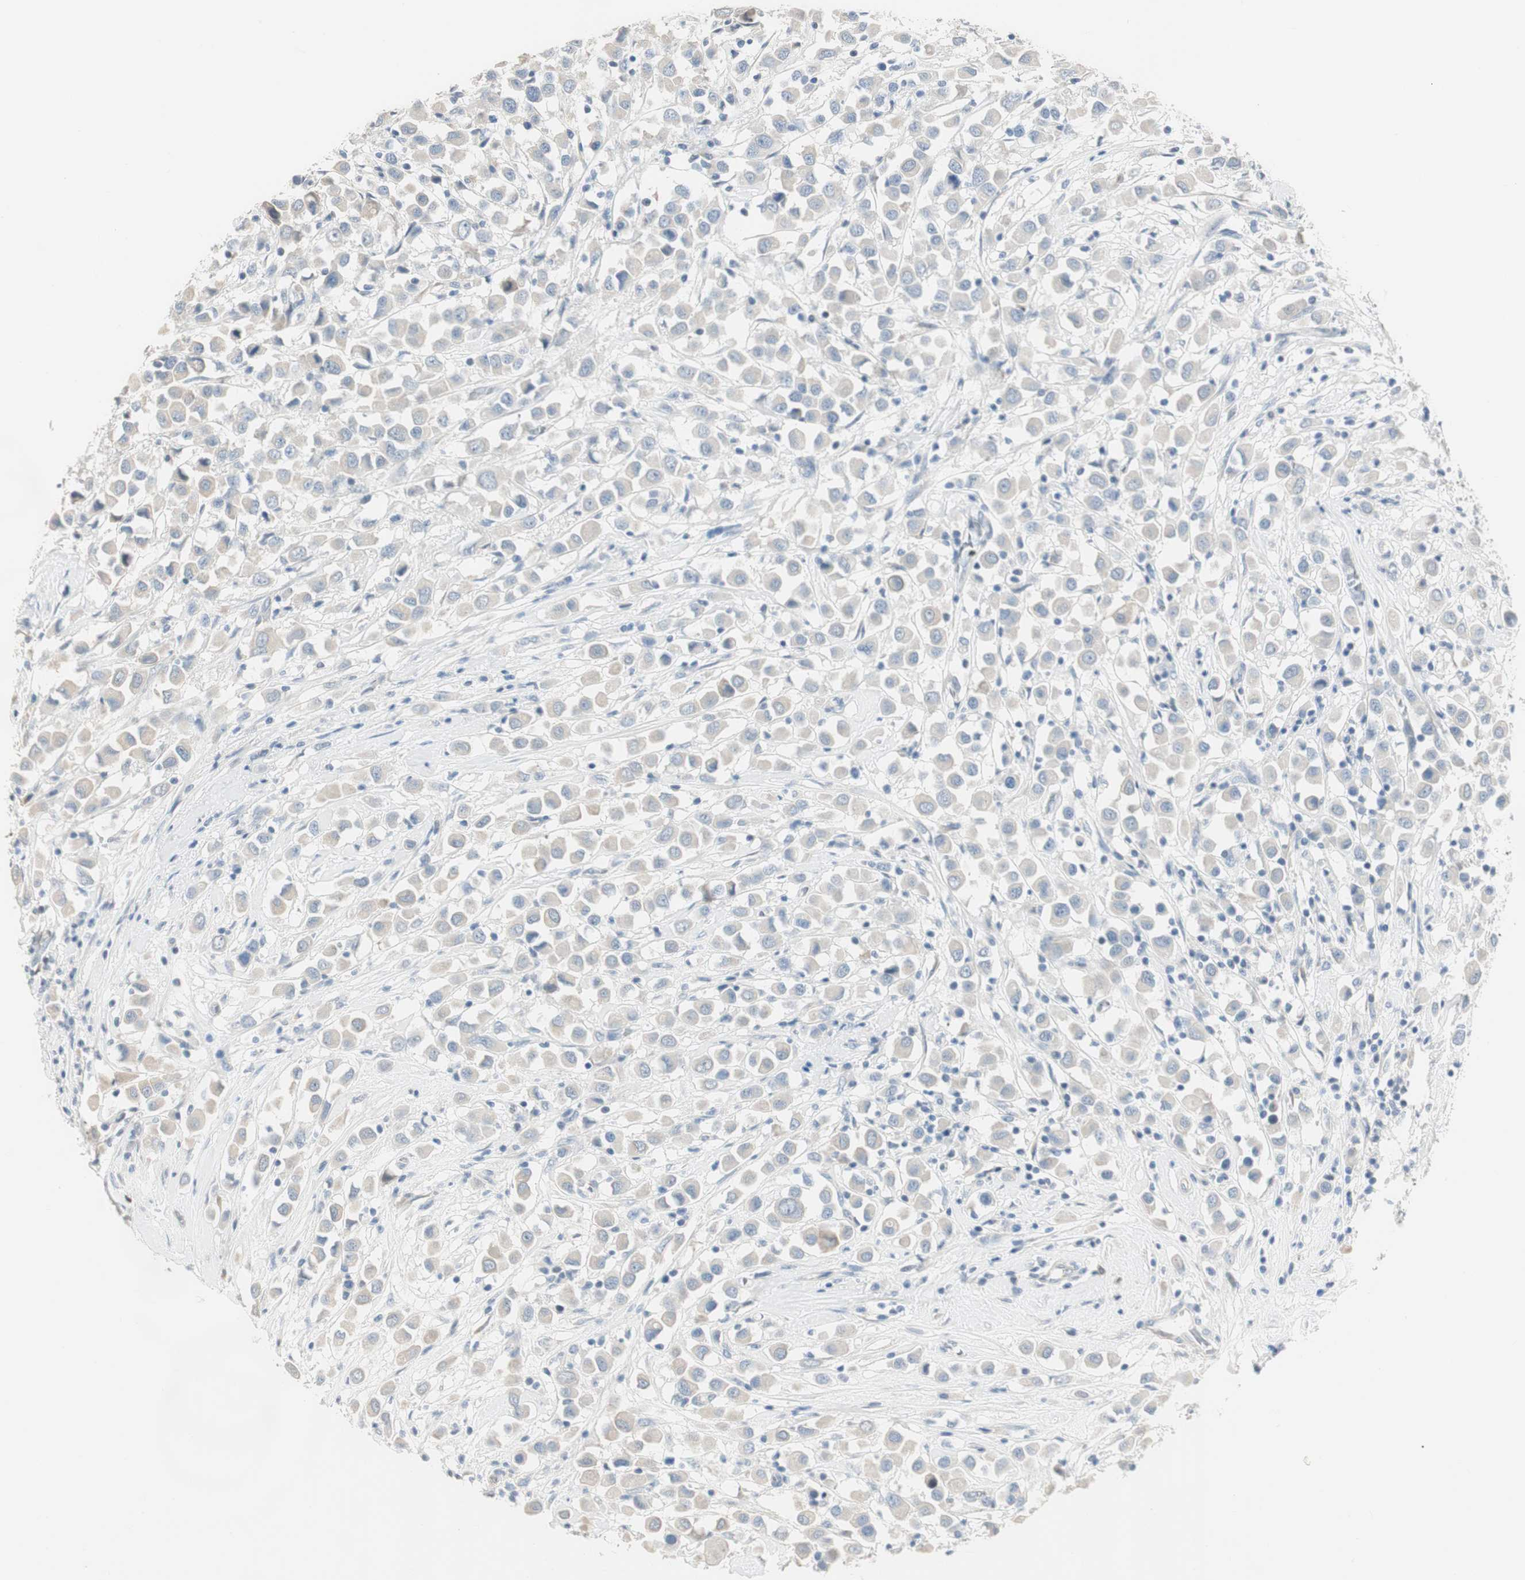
{"staining": {"intensity": "negative", "quantity": "none", "location": "none"}, "tissue": "breast cancer", "cell_type": "Tumor cells", "image_type": "cancer", "snomed": [{"axis": "morphology", "description": "Duct carcinoma"}, {"axis": "topography", "description": "Breast"}], "caption": "Breast cancer was stained to show a protein in brown. There is no significant positivity in tumor cells.", "gene": "SPINK4", "patient": {"sex": "female", "age": 61}}